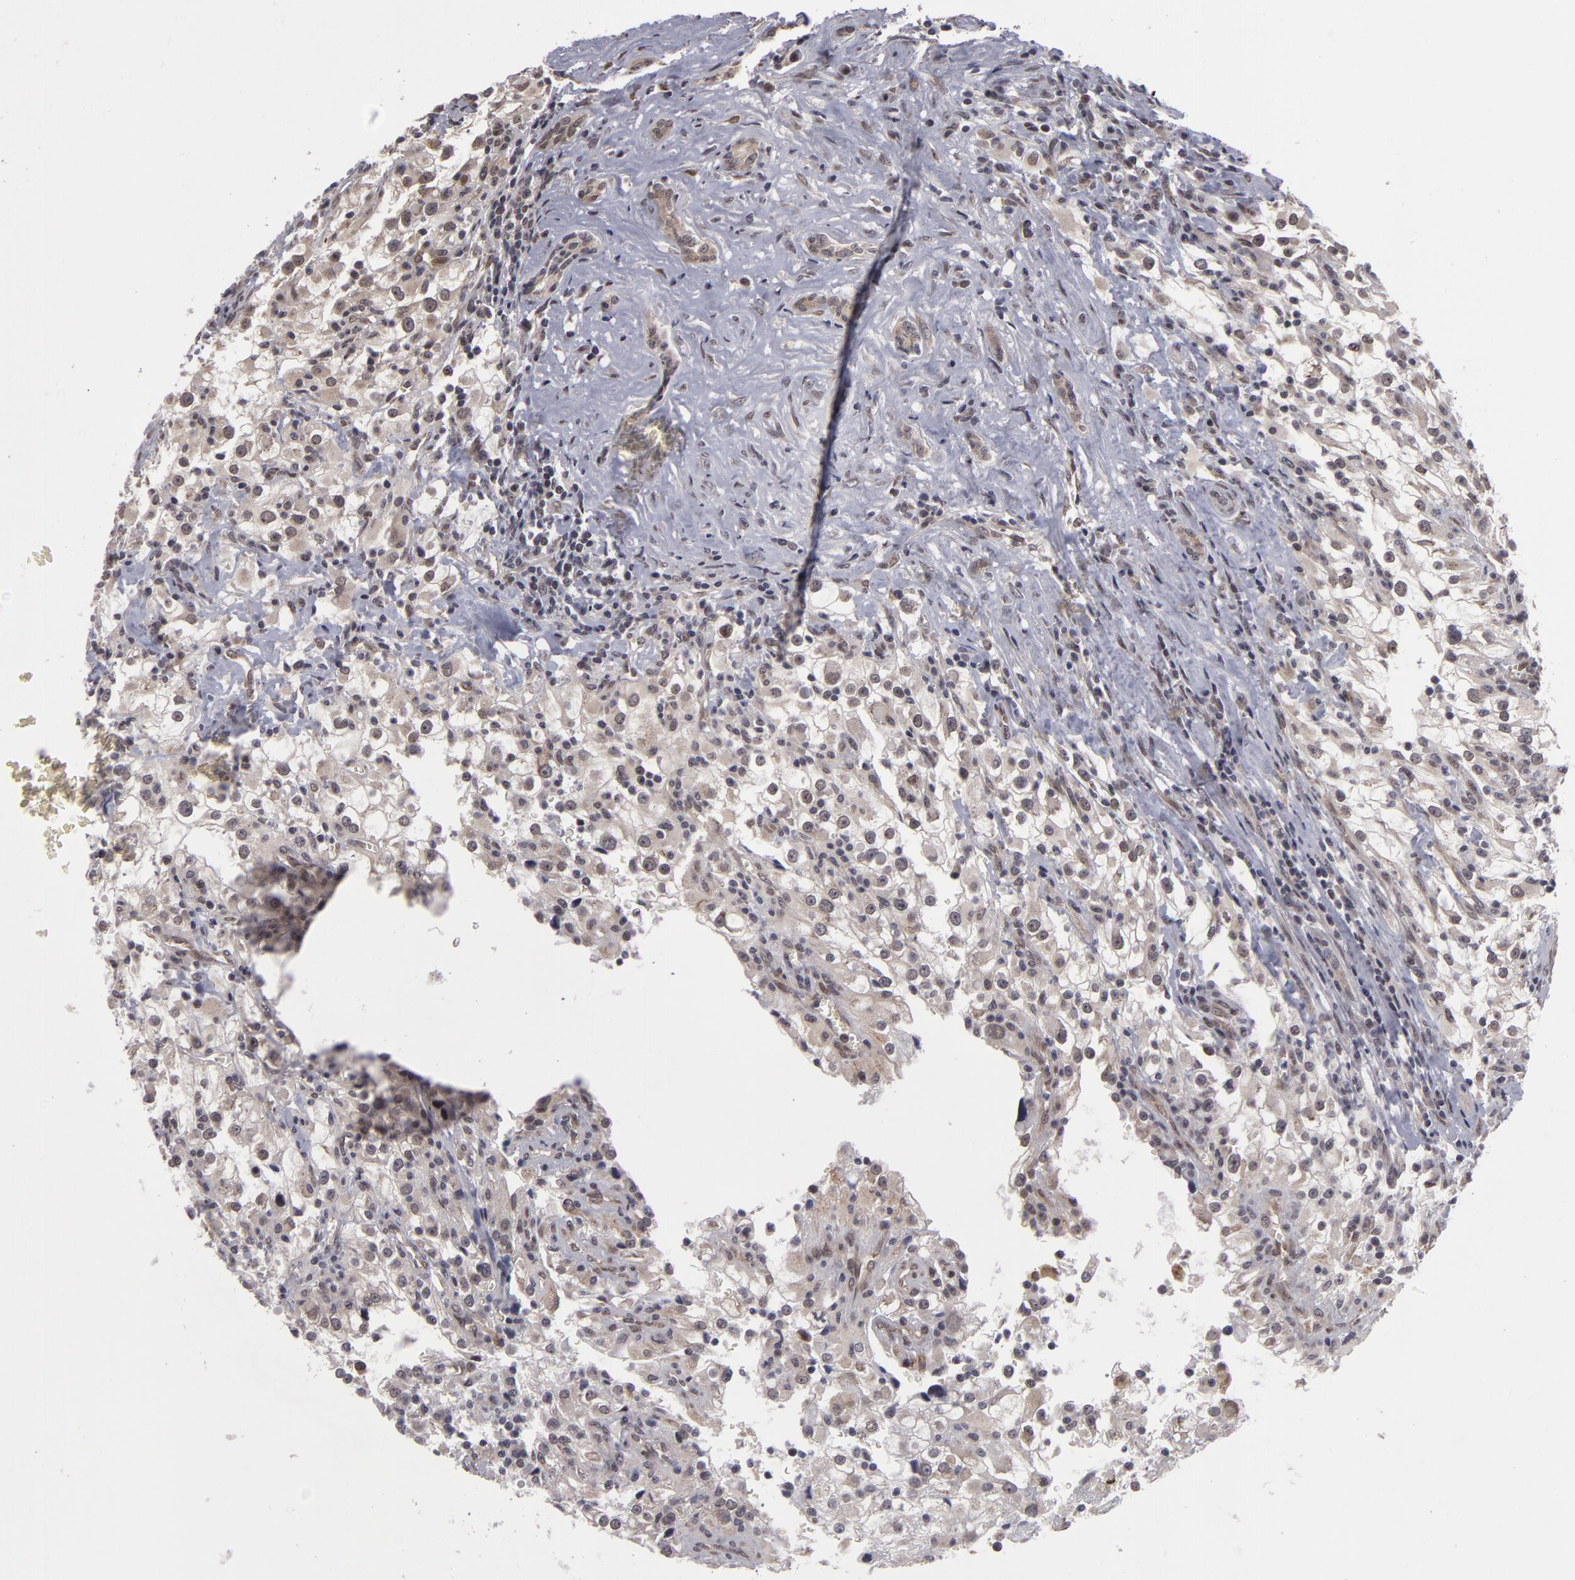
{"staining": {"intensity": "moderate", "quantity": "25%-75%", "location": "nuclear"}, "tissue": "renal cancer", "cell_type": "Tumor cells", "image_type": "cancer", "snomed": [{"axis": "morphology", "description": "Adenocarcinoma, NOS"}, {"axis": "topography", "description": "Kidney"}], "caption": "Renal adenocarcinoma stained for a protein (brown) reveals moderate nuclear positive staining in approximately 25%-75% of tumor cells.", "gene": "ZNF133", "patient": {"sex": "female", "age": 52}}